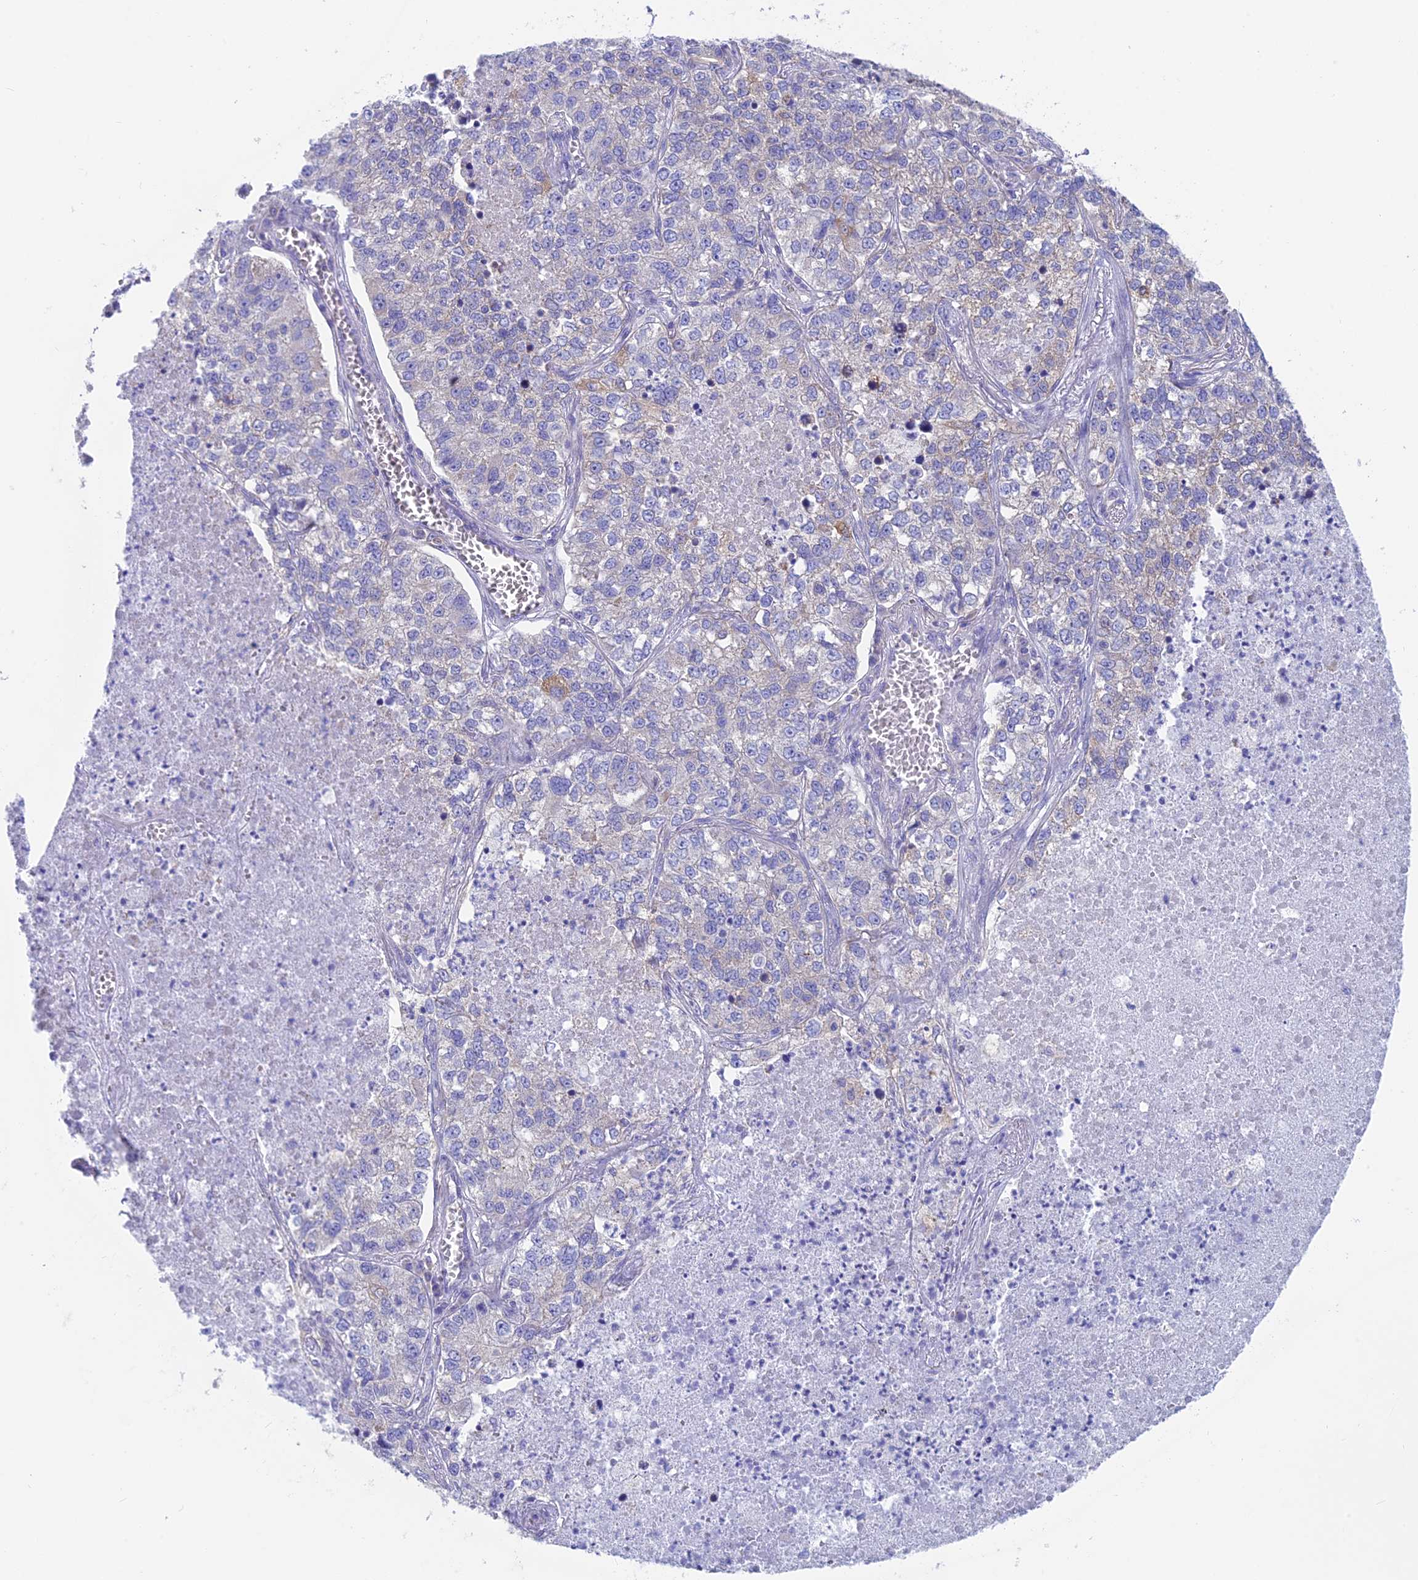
{"staining": {"intensity": "negative", "quantity": "none", "location": "none"}, "tissue": "lung cancer", "cell_type": "Tumor cells", "image_type": "cancer", "snomed": [{"axis": "morphology", "description": "Adenocarcinoma, NOS"}, {"axis": "topography", "description": "Lung"}], "caption": "The immunohistochemistry (IHC) histopathology image has no significant expression in tumor cells of lung adenocarcinoma tissue.", "gene": "LZTFL1", "patient": {"sex": "male", "age": 49}}